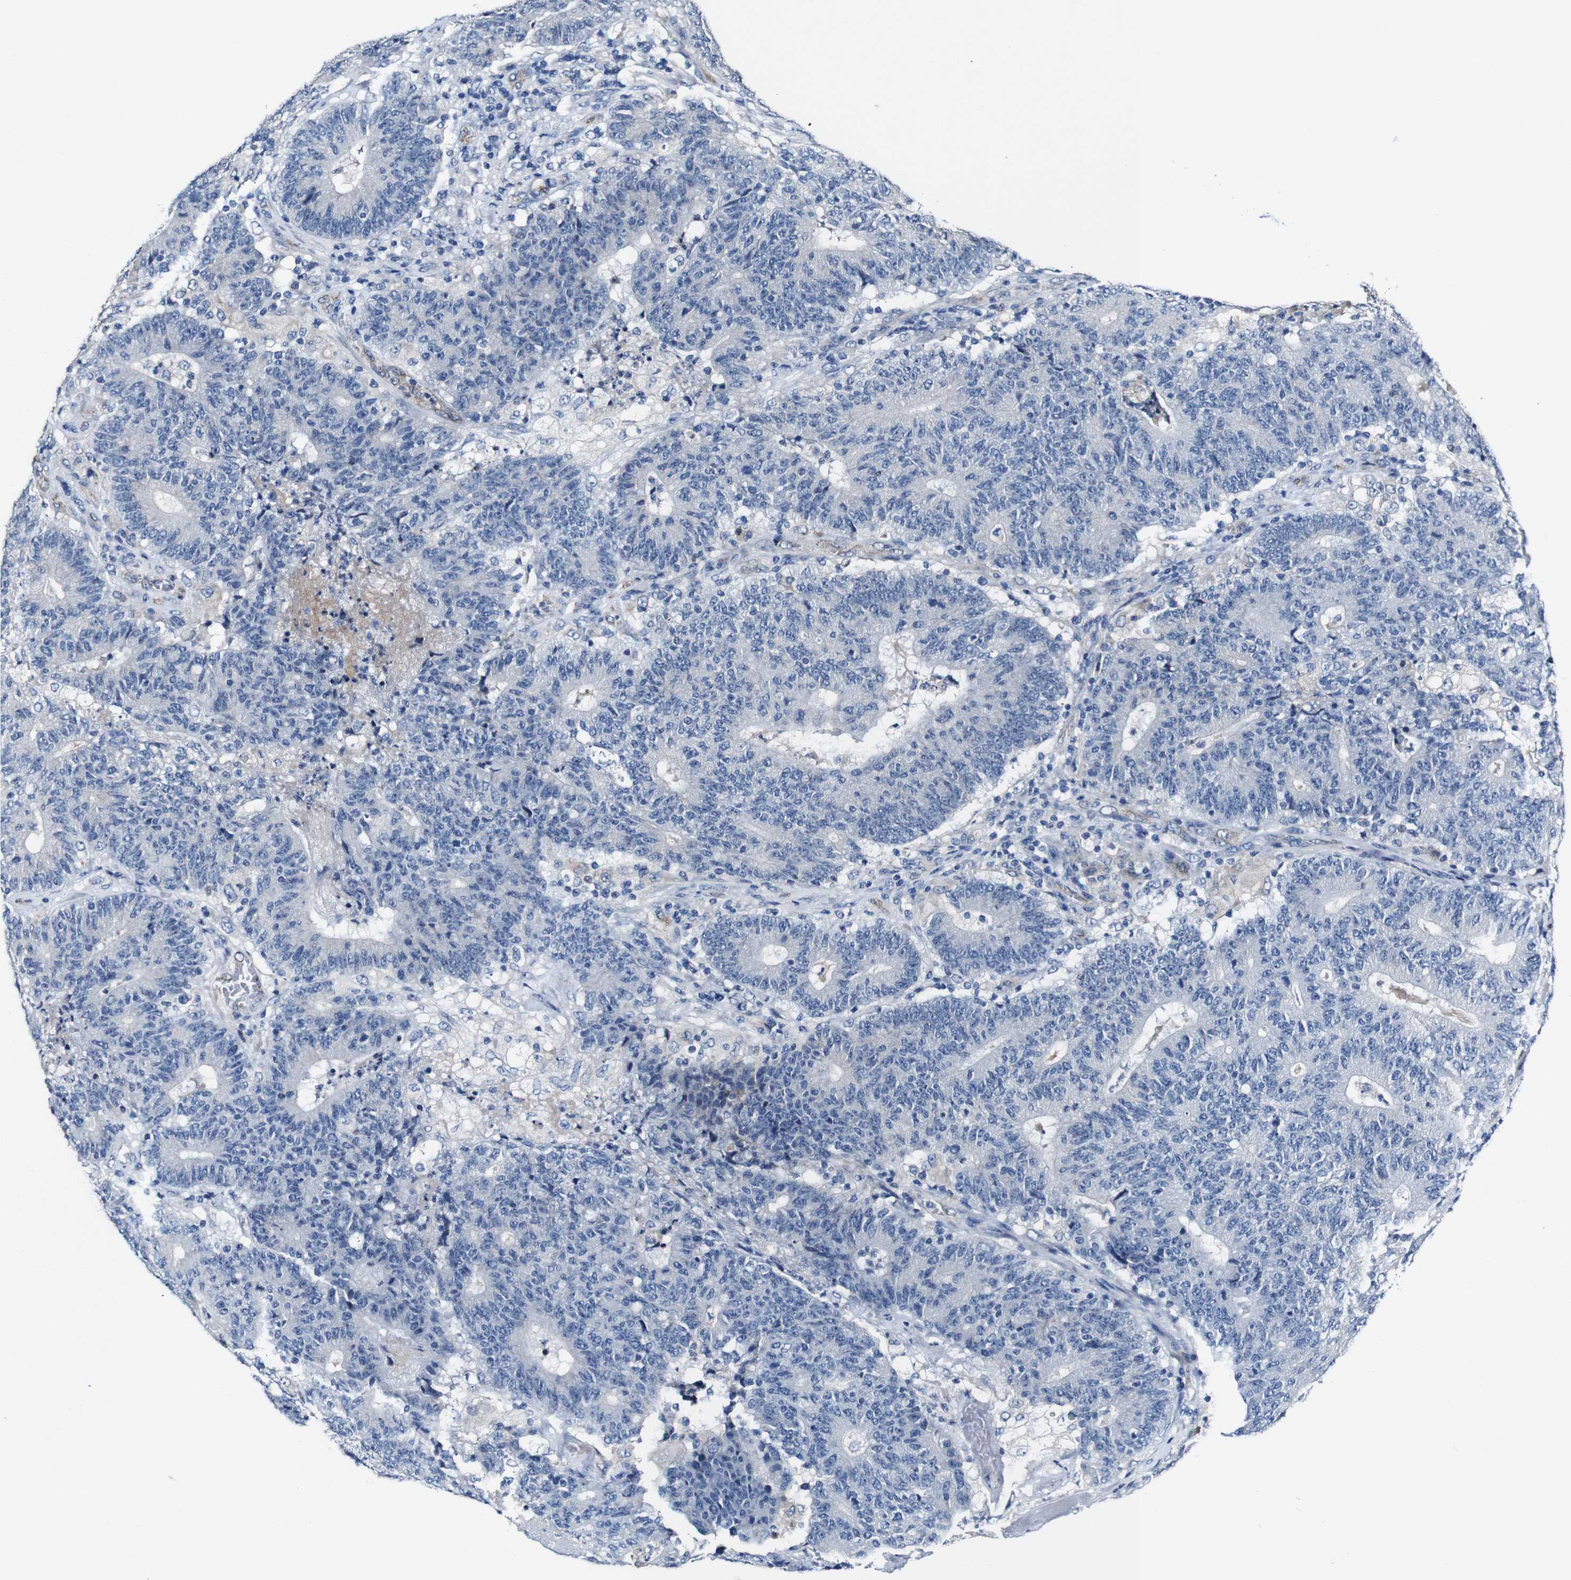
{"staining": {"intensity": "negative", "quantity": "none", "location": "none"}, "tissue": "colorectal cancer", "cell_type": "Tumor cells", "image_type": "cancer", "snomed": [{"axis": "morphology", "description": "Normal tissue, NOS"}, {"axis": "morphology", "description": "Adenocarcinoma, NOS"}, {"axis": "topography", "description": "Colon"}], "caption": "Protein analysis of adenocarcinoma (colorectal) displays no significant positivity in tumor cells.", "gene": "GRAMD1A", "patient": {"sex": "female", "age": 75}}